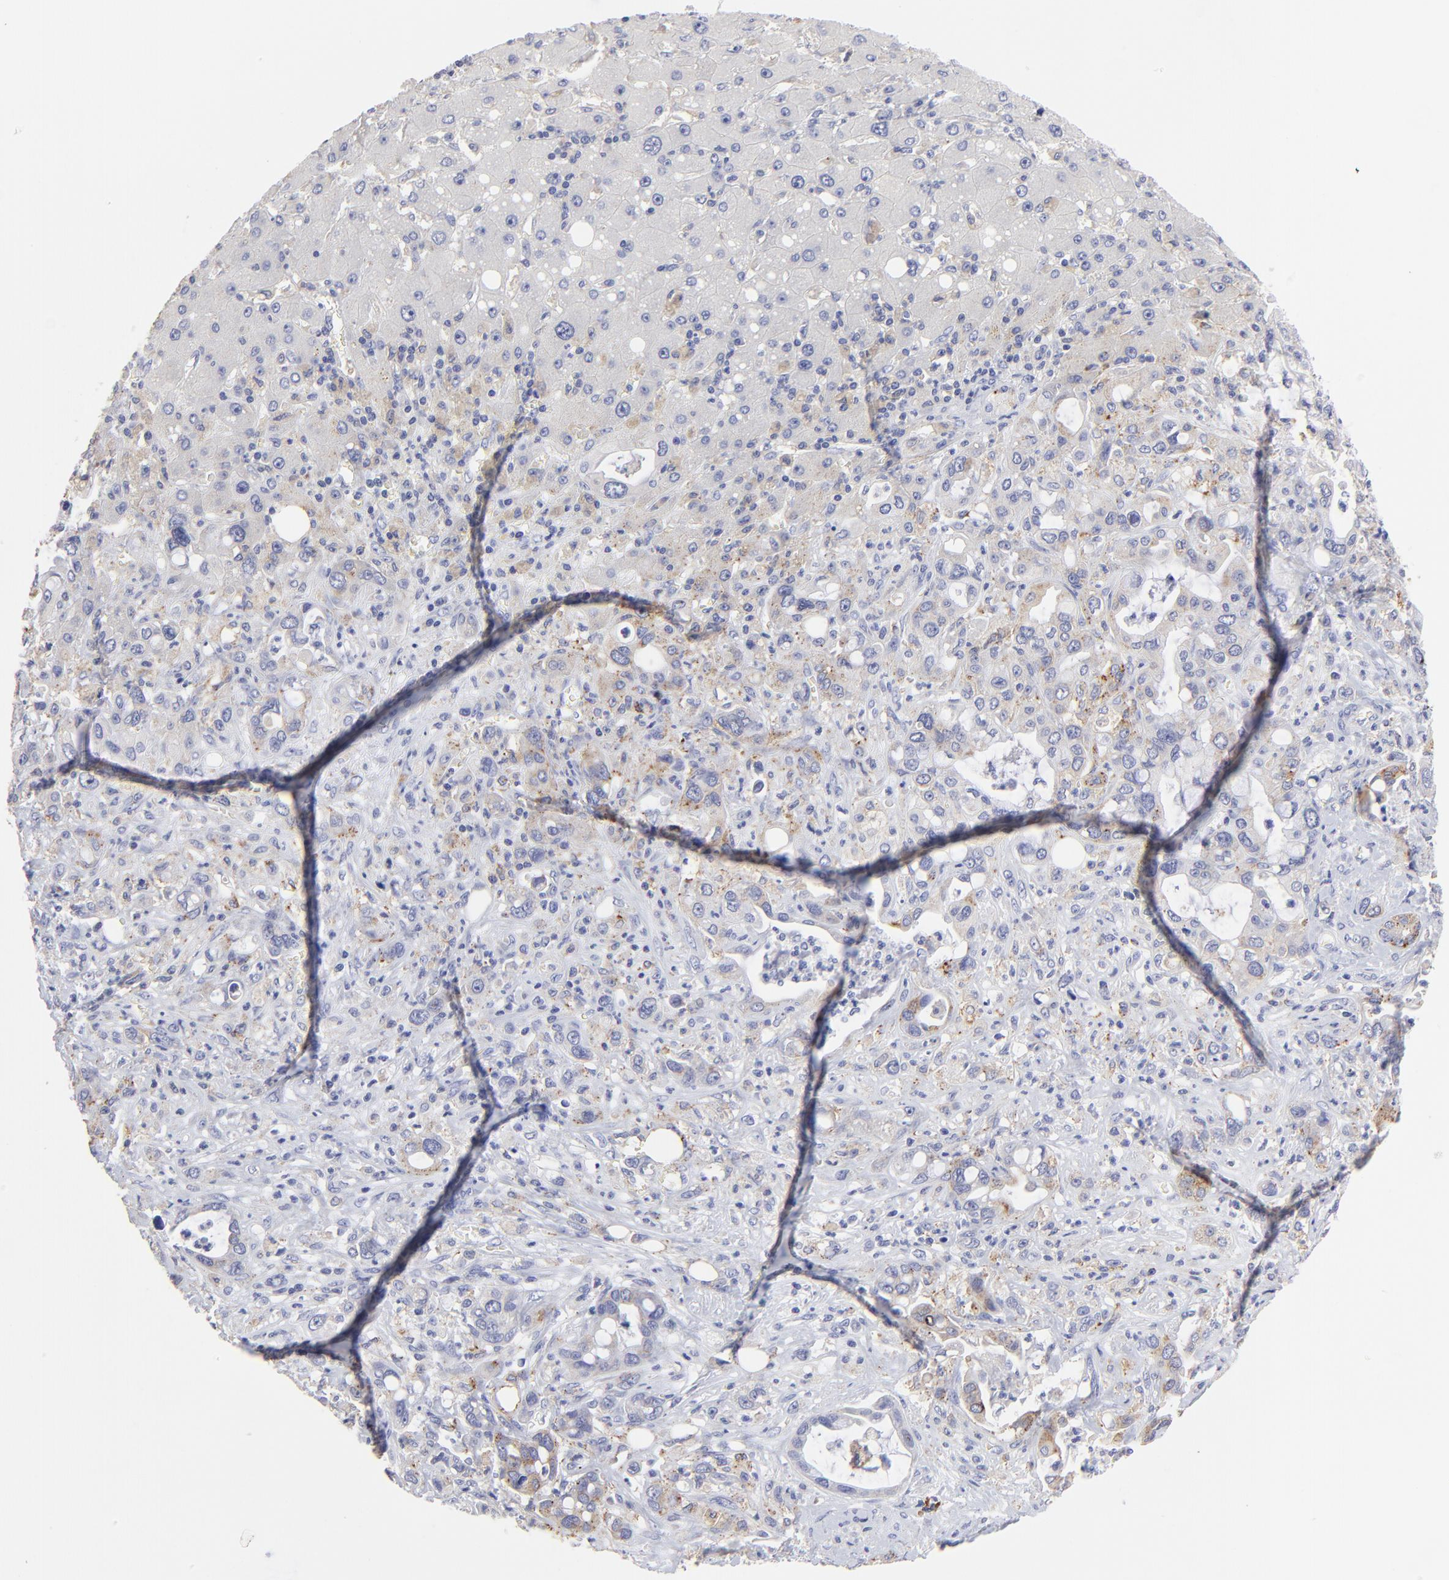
{"staining": {"intensity": "weak", "quantity": "25%-75%", "location": "cytoplasmic/membranous"}, "tissue": "liver cancer", "cell_type": "Tumor cells", "image_type": "cancer", "snomed": [{"axis": "morphology", "description": "Cholangiocarcinoma"}, {"axis": "topography", "description": "Liver"}], "caption": "Immunohistochemistry (IHC) of liver cholangiocarcinoma reveals low levels of weak cytoplasmic/membranous positivity in approximately 25%-75% of tumor cells. (DAB (3,3'-diaminobenzidine) IHC, brown staining for protein, blue staining for nuclei).", "gene": "LHFPL1", "patient": {"sex": "female", "age": 65}}